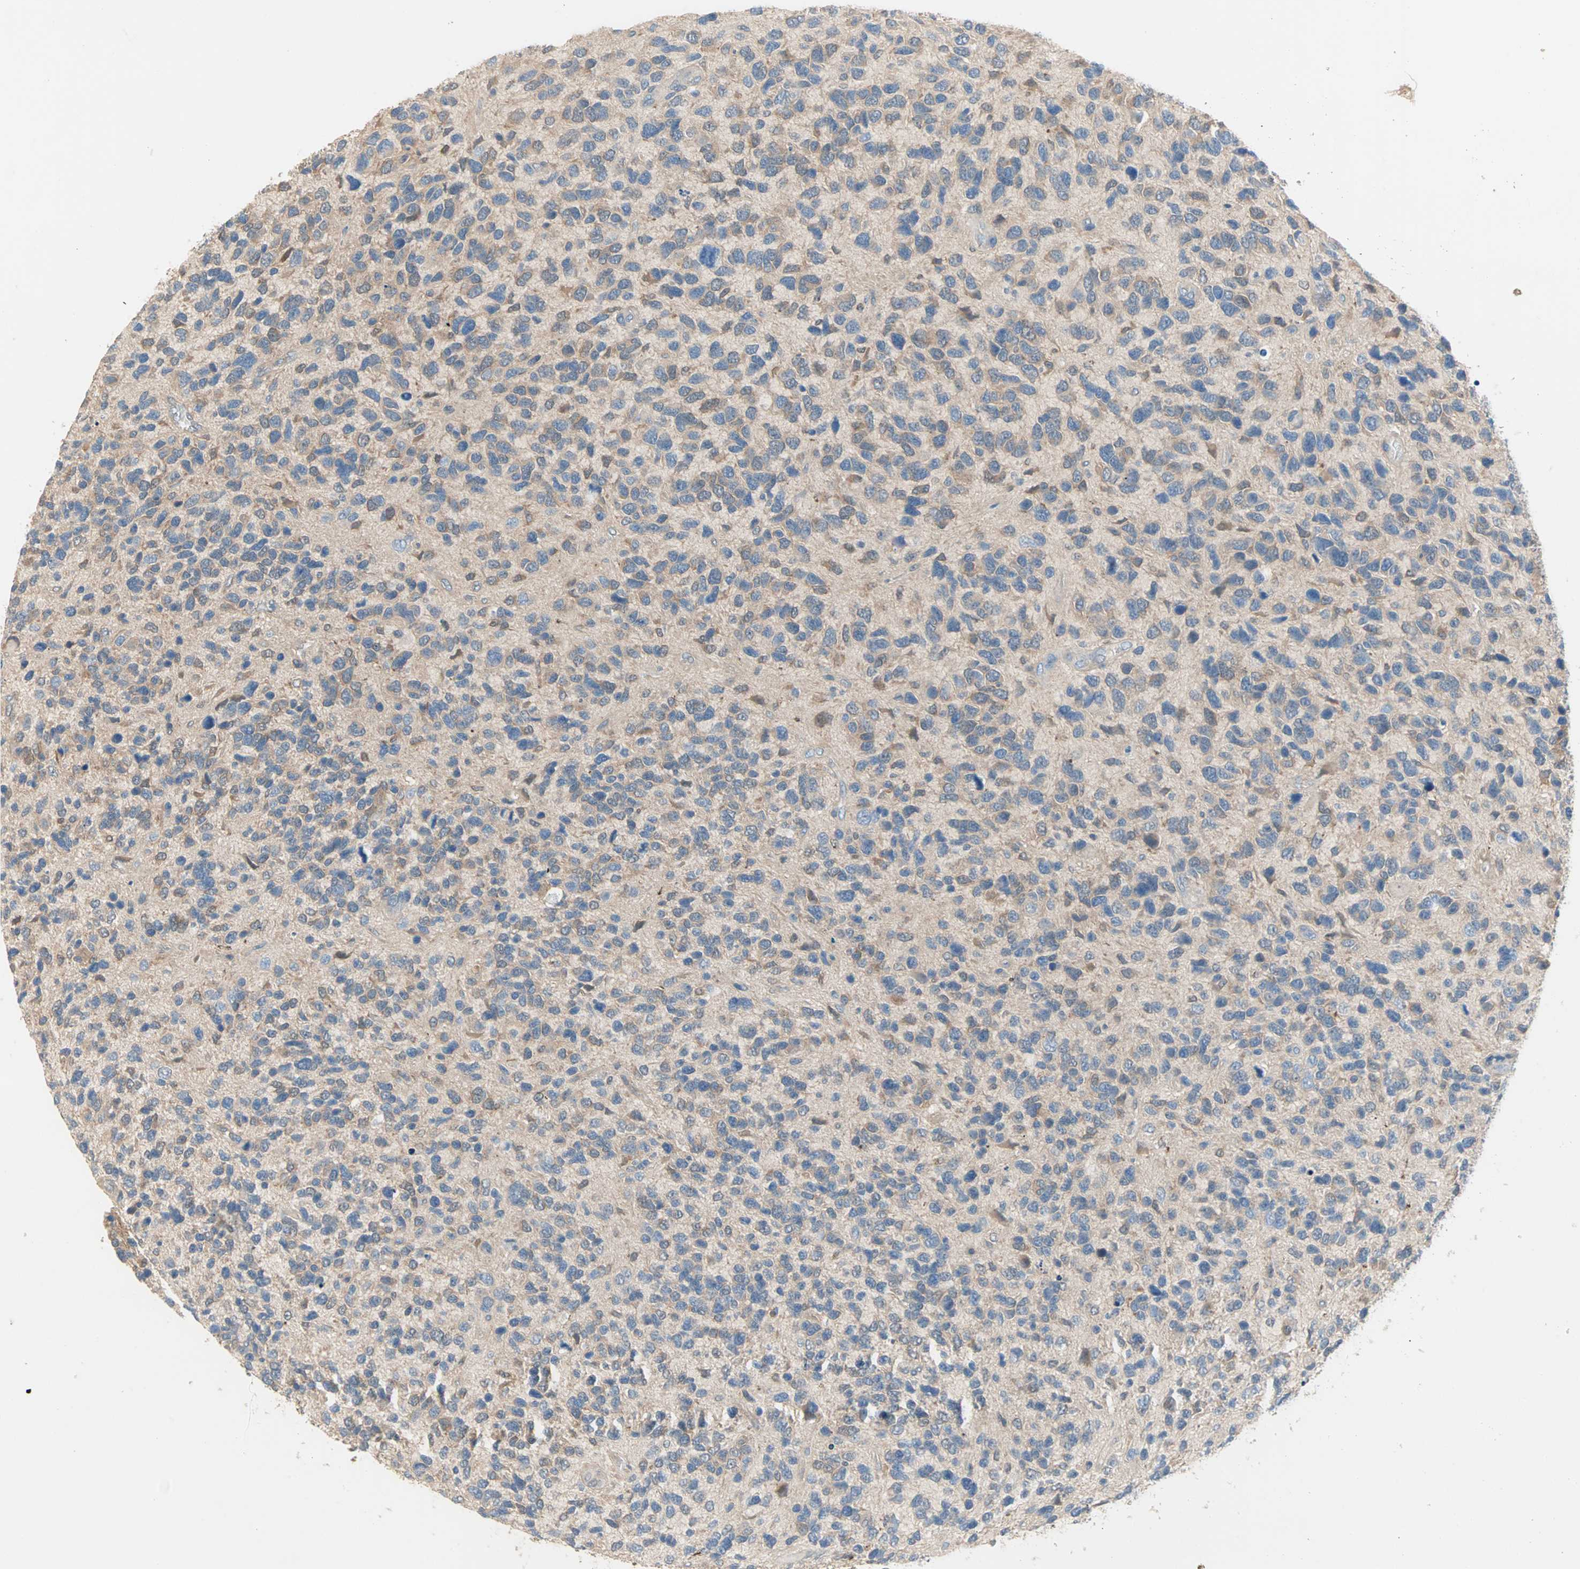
{"staining": {"intensity": "moderate", "quantity": ">75%", "location": "cytoplasmic/membranous"}, "tissue": "glioma", "cell_type": "Tumor cells", "image_type": "cancer", "snomed": [{"axis": "morphology", "description": "Glioma, malignant, High grade"}, {"axis": "topography", "description": "Brain"}], "caption": "About >75% of tumor cells in glioma demonstrate moderate cytoplasmic/membranous protein staining as visualized by brown immunohistochemical staining.", "gene": "MPI", "patient": {"sex": "female", "age": 58}}